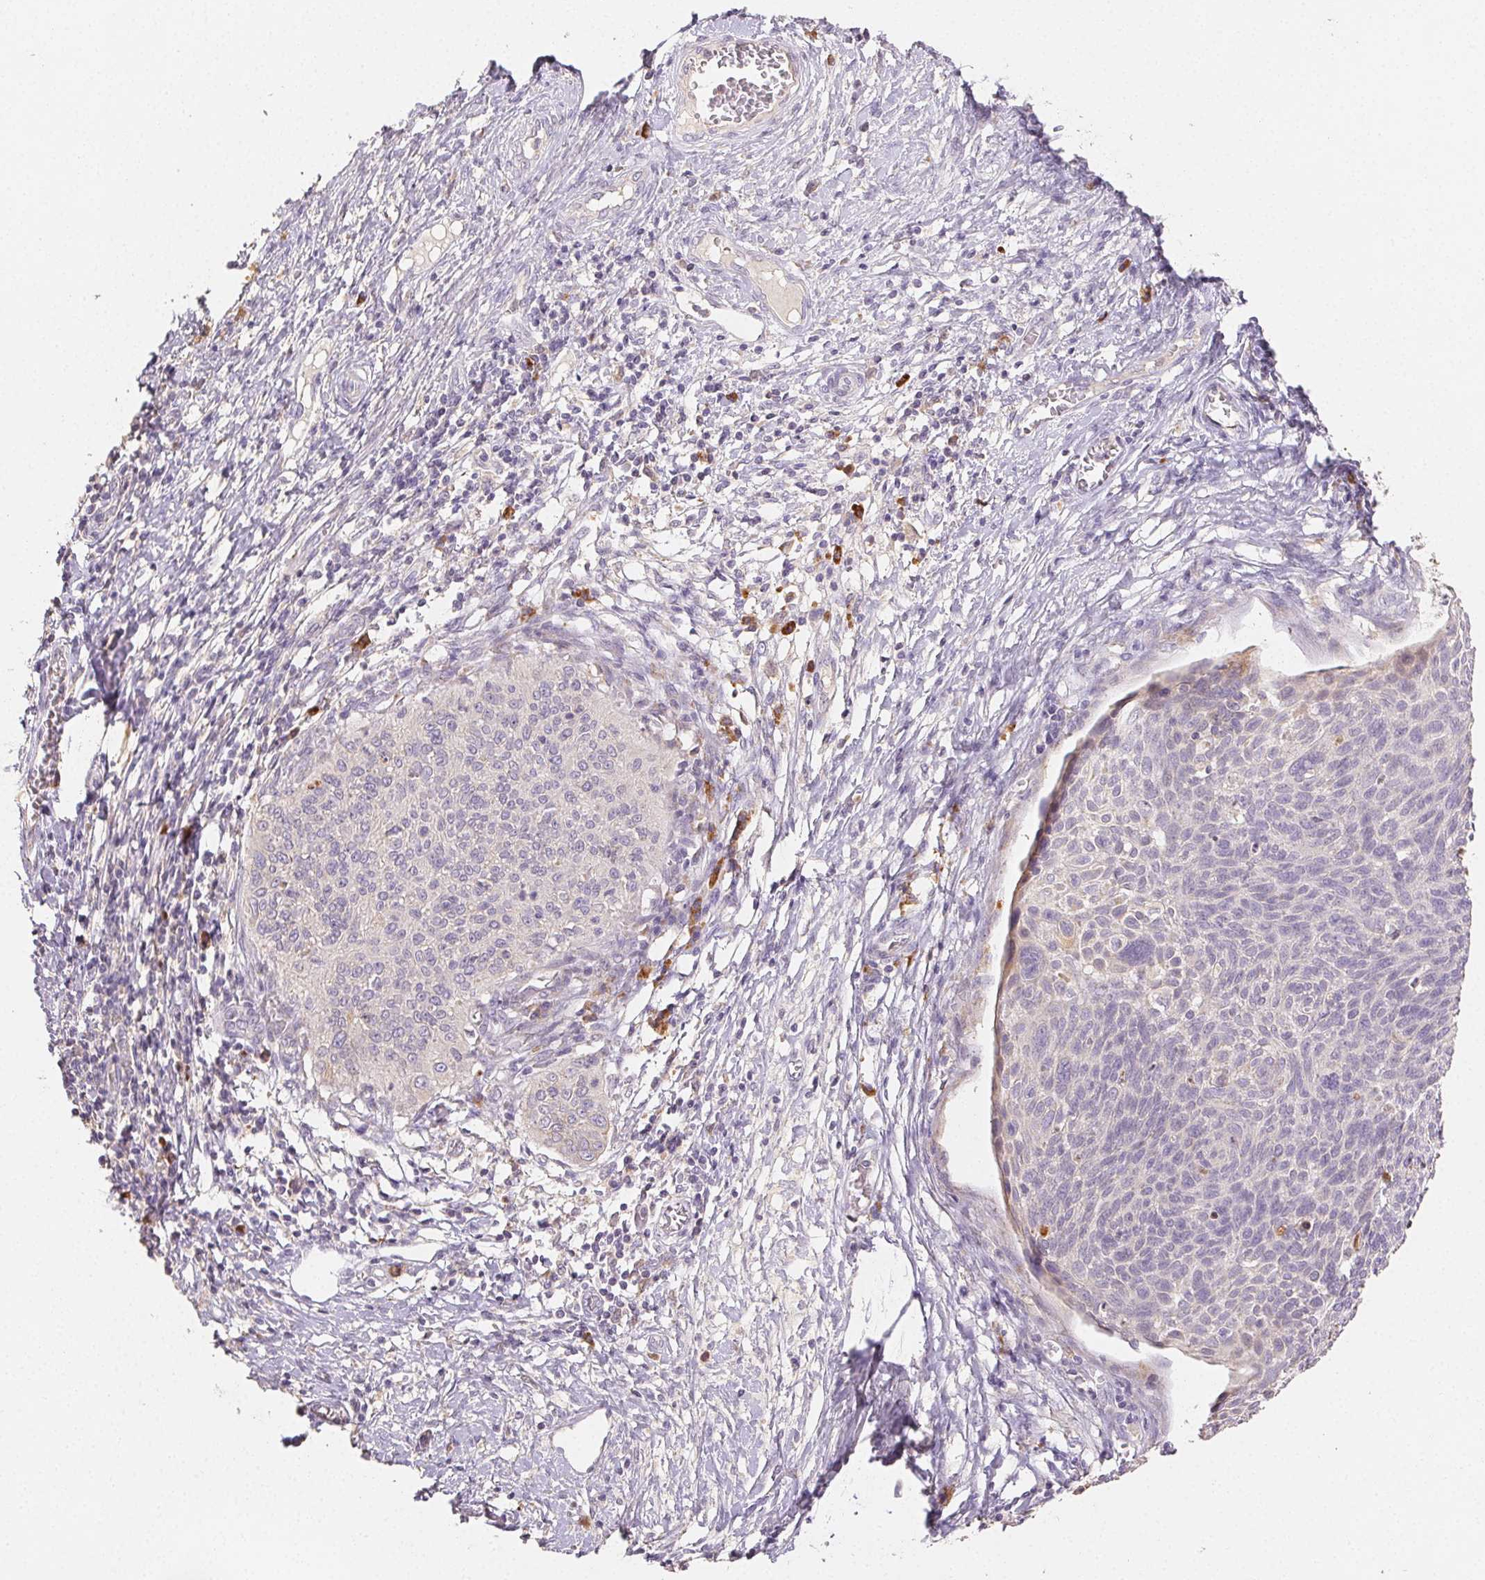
{"staining": {"intensity": "negative", "quantity": "none", "location": "none"}, "tissue": "cervical cancer", "cell_type": "Tumor cells", "image_type": "cancer", "snomed": [{"axis": "morphology", "description": "Squamous cell carcinoma, NOS"}, {"axis": "topography", "description": "Cervix"}], "caption": "Cervical cancer was stained to show a protein in brown. There is no significant staining in tumor cells.", "gene": "ACVR1B", "patient": {"sex": "female", "age": 49}}